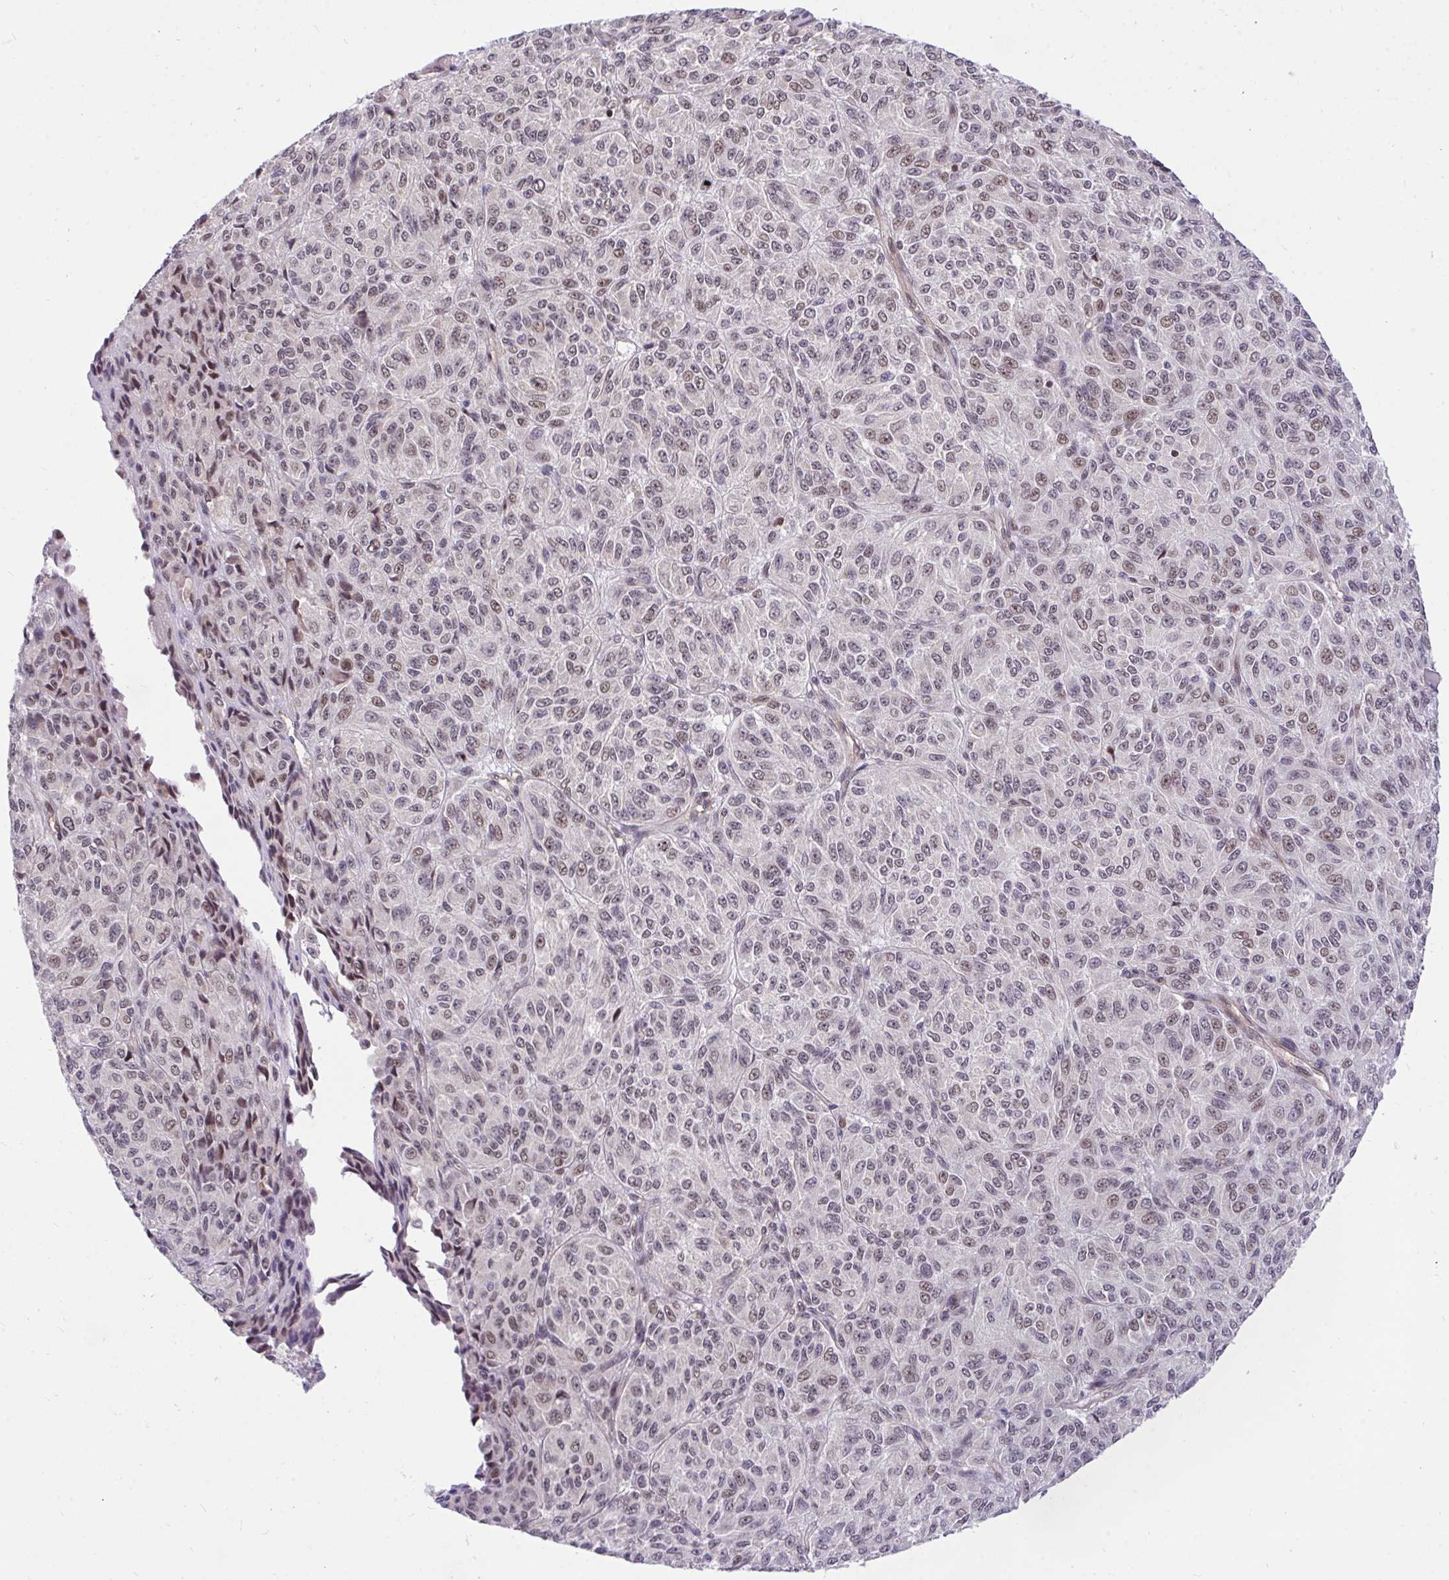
{"staining": {"intensity": "weak", "quantity": "25%-75%", "location": "nuclear"}, "tissue": "melanoma", "cell_type": "Tumor cells", "image_type": "cancer", "snomed": [{"axis": "morphology", "description": "Malignant melanoma, Metastatic site"}, {"axis": "topography", "description": "Brain"}], "caption": "Weak nuclear protein positivity is identified in approximately 25%-75% of tumor cells in melanoma.", "gene": "PPP1CA", "patient": {"sex": "female", "age": 56}}